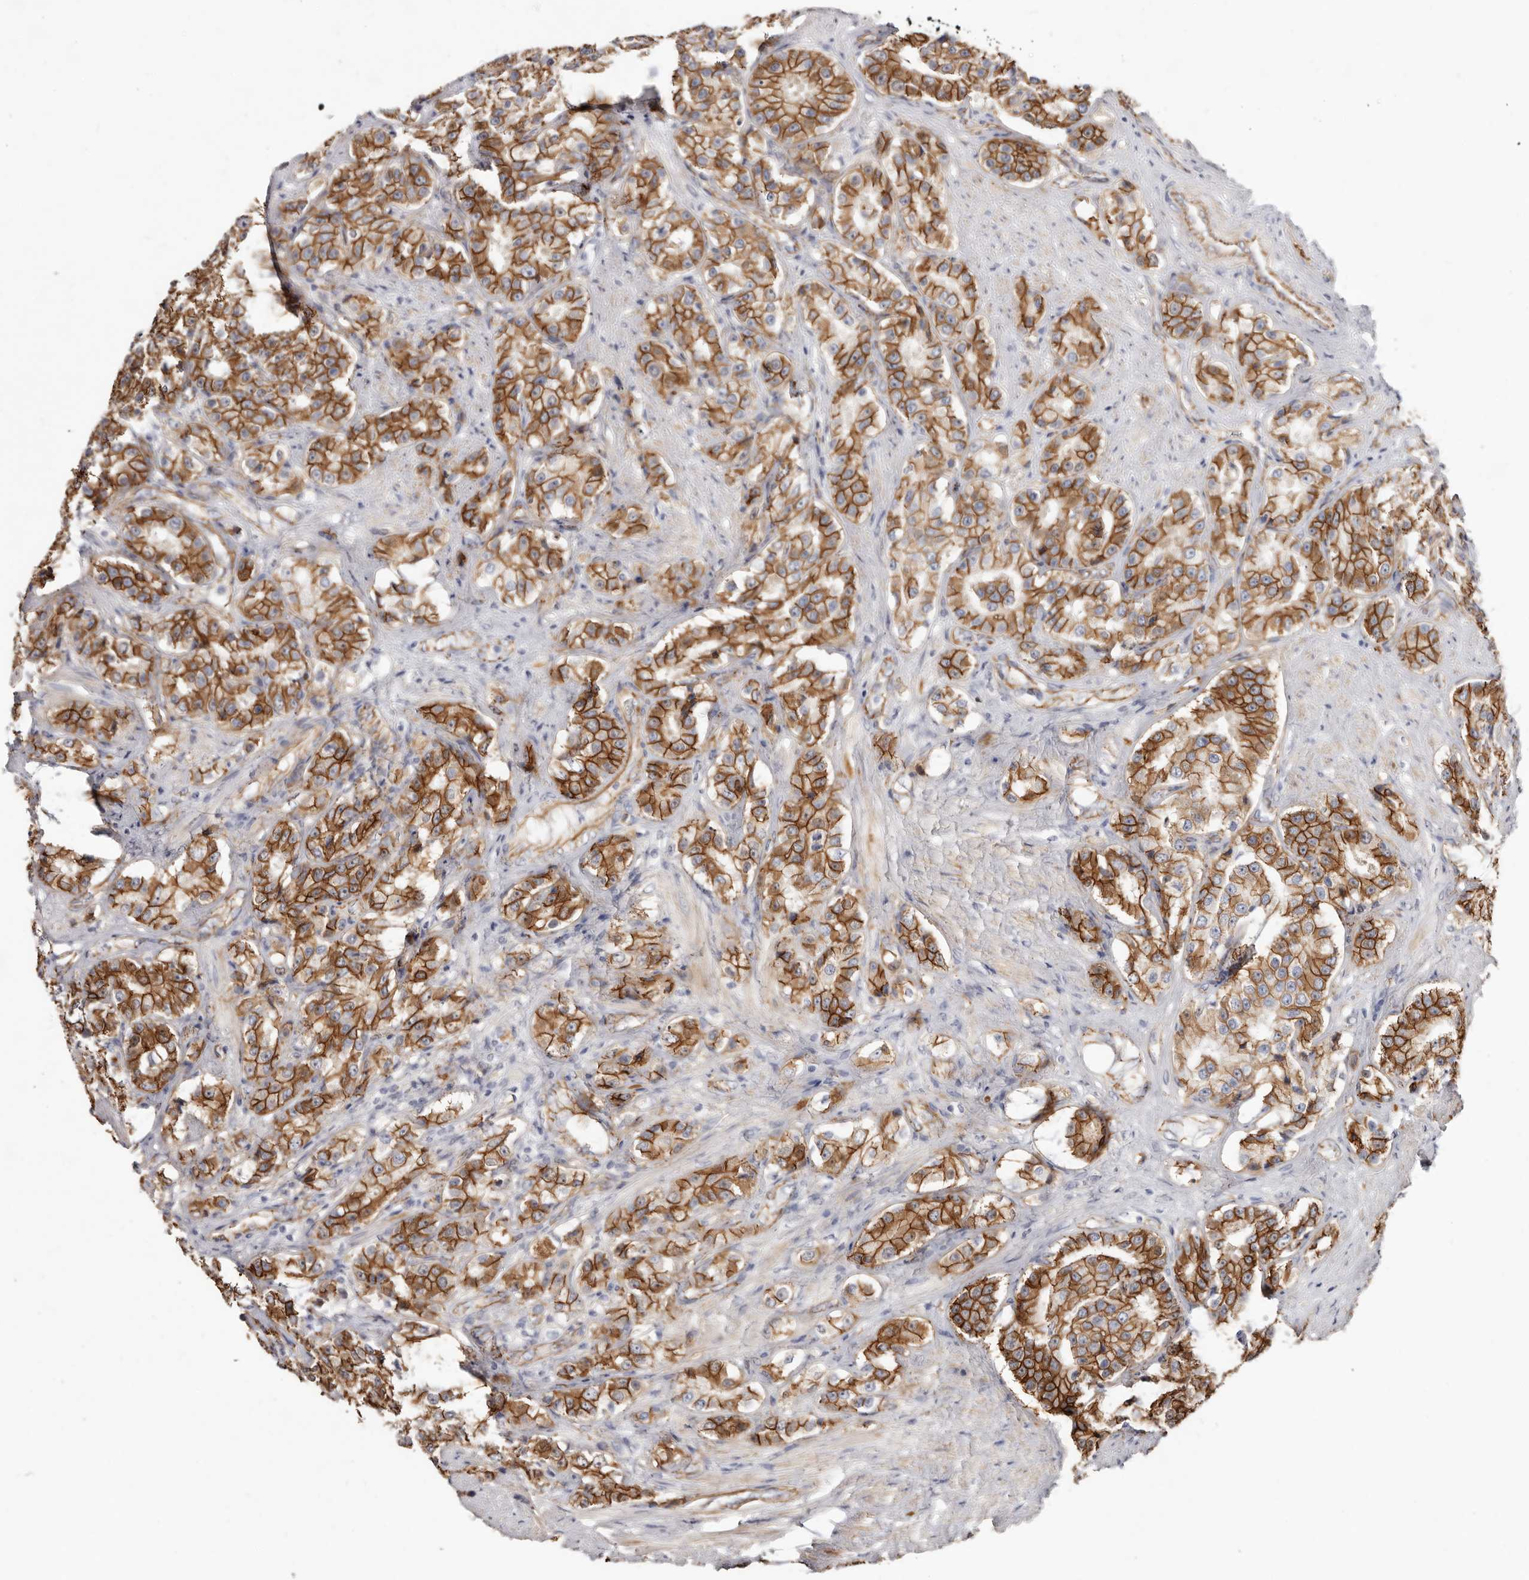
{"staining": {"intensity": "strong", "quantity": ">75%", "location": "cytoplasmic/membranous"}, "tissue": "prostate cancer", "cell_type": "Tumor cells", "image_type": "cancer", "snomed": [{"axis": "morphology", "description": "Adenocarcinoma, High grade"}, {"axis": "topography", "description": "Prostate"}], "caption": "DAB (3,3'-diaminobenzidine) immunohistochemical staining of human prostate high-grade adenocarcinoma reveals strong cytoplasmic/membranous protein expression in approximately >75% of tumor cells.", "gene": "CTNNB1", "patient": {"sex": "male", "age": 60}}